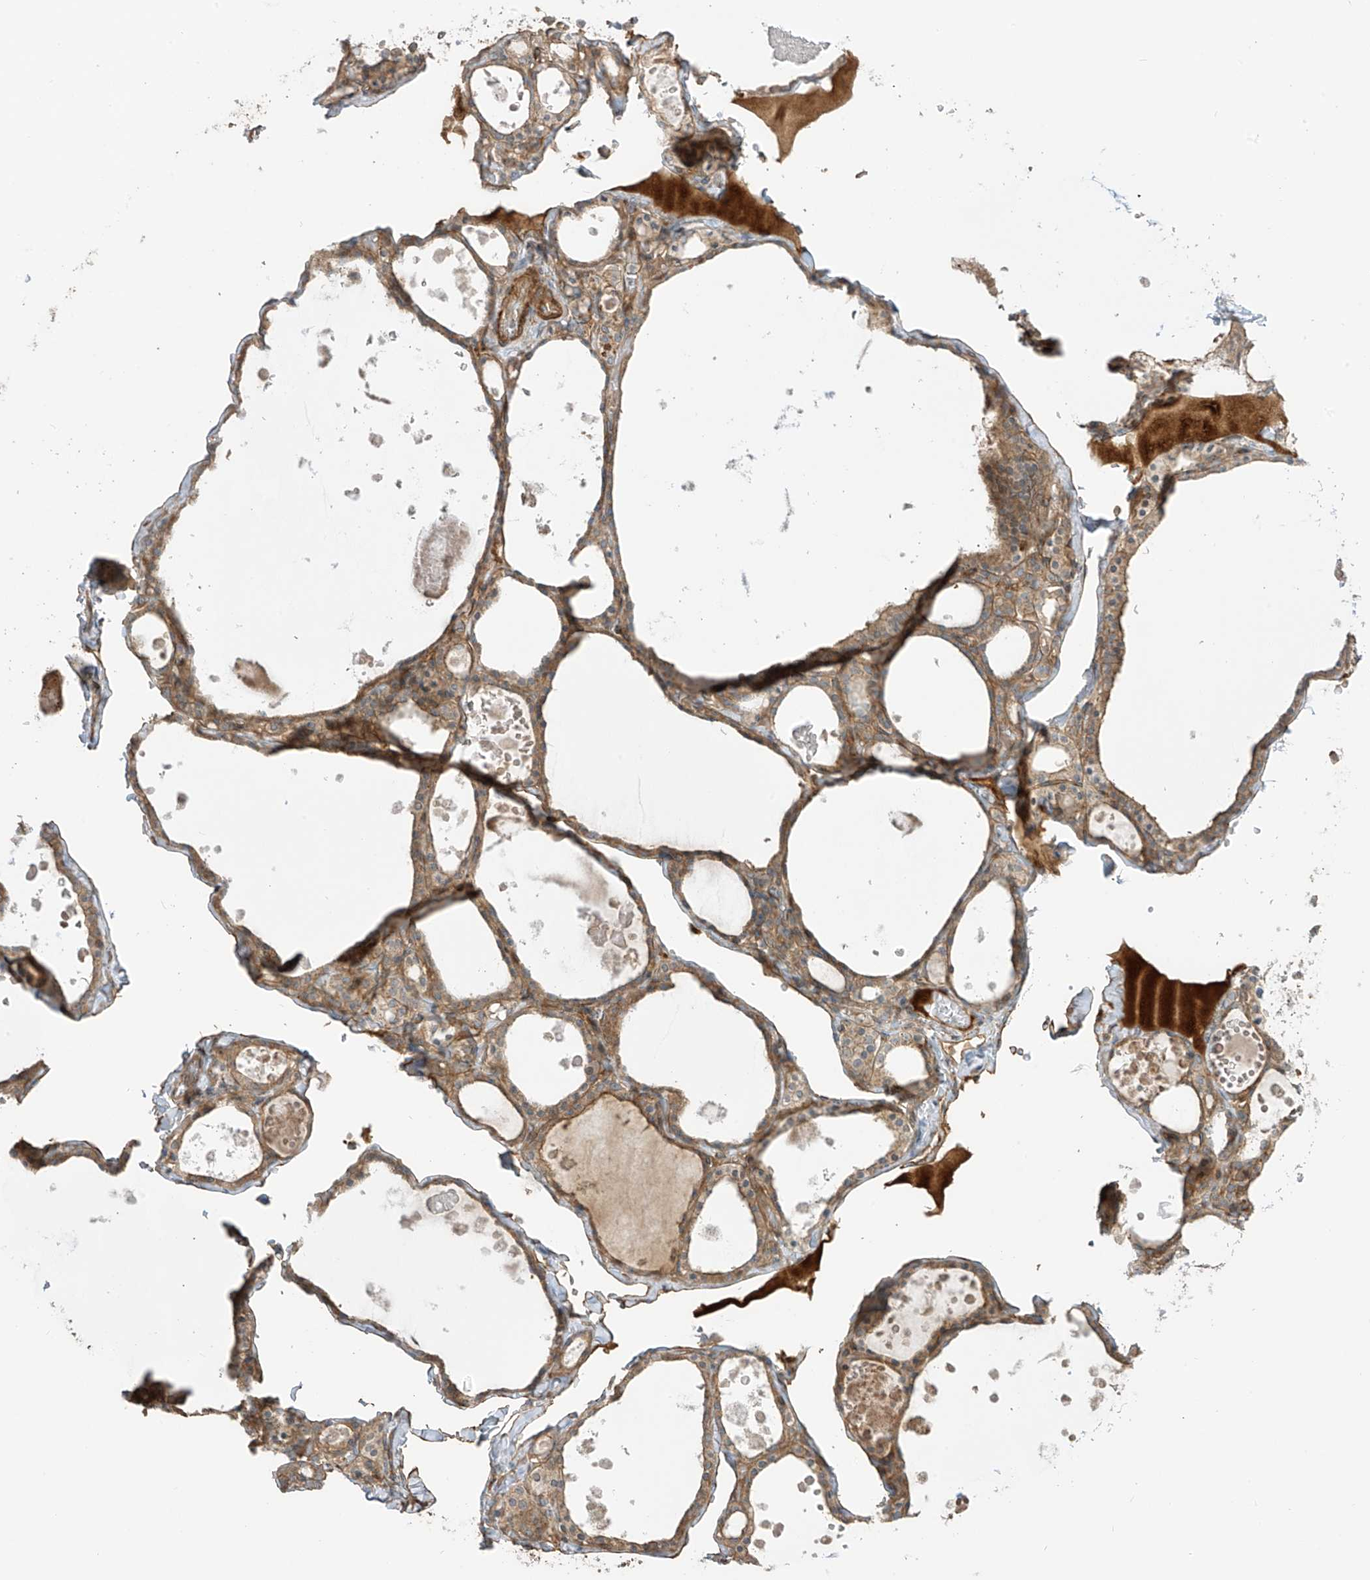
{"staining": {"intensity": "moderate", "quantity": ">75%", "location": "cytoplasmic/membranous"}, "tissue": "thyroid gland", "cell_type": "Glandular cells", "image_type": "normal", "snomed": [{"axis": "morphology", "description": "Normal tissue, NOS"}, {"axis": "topography", "description": "Thyroid gland"}], "caption": "Protein analysis of benign thyroid gland displays moderate cytoplasmic/membranous positivity in about >75% of glandular cells. Nuclei are stained in blue.", "gene": "ENTR1", "patient": {"sex": "male", "age": 56}}